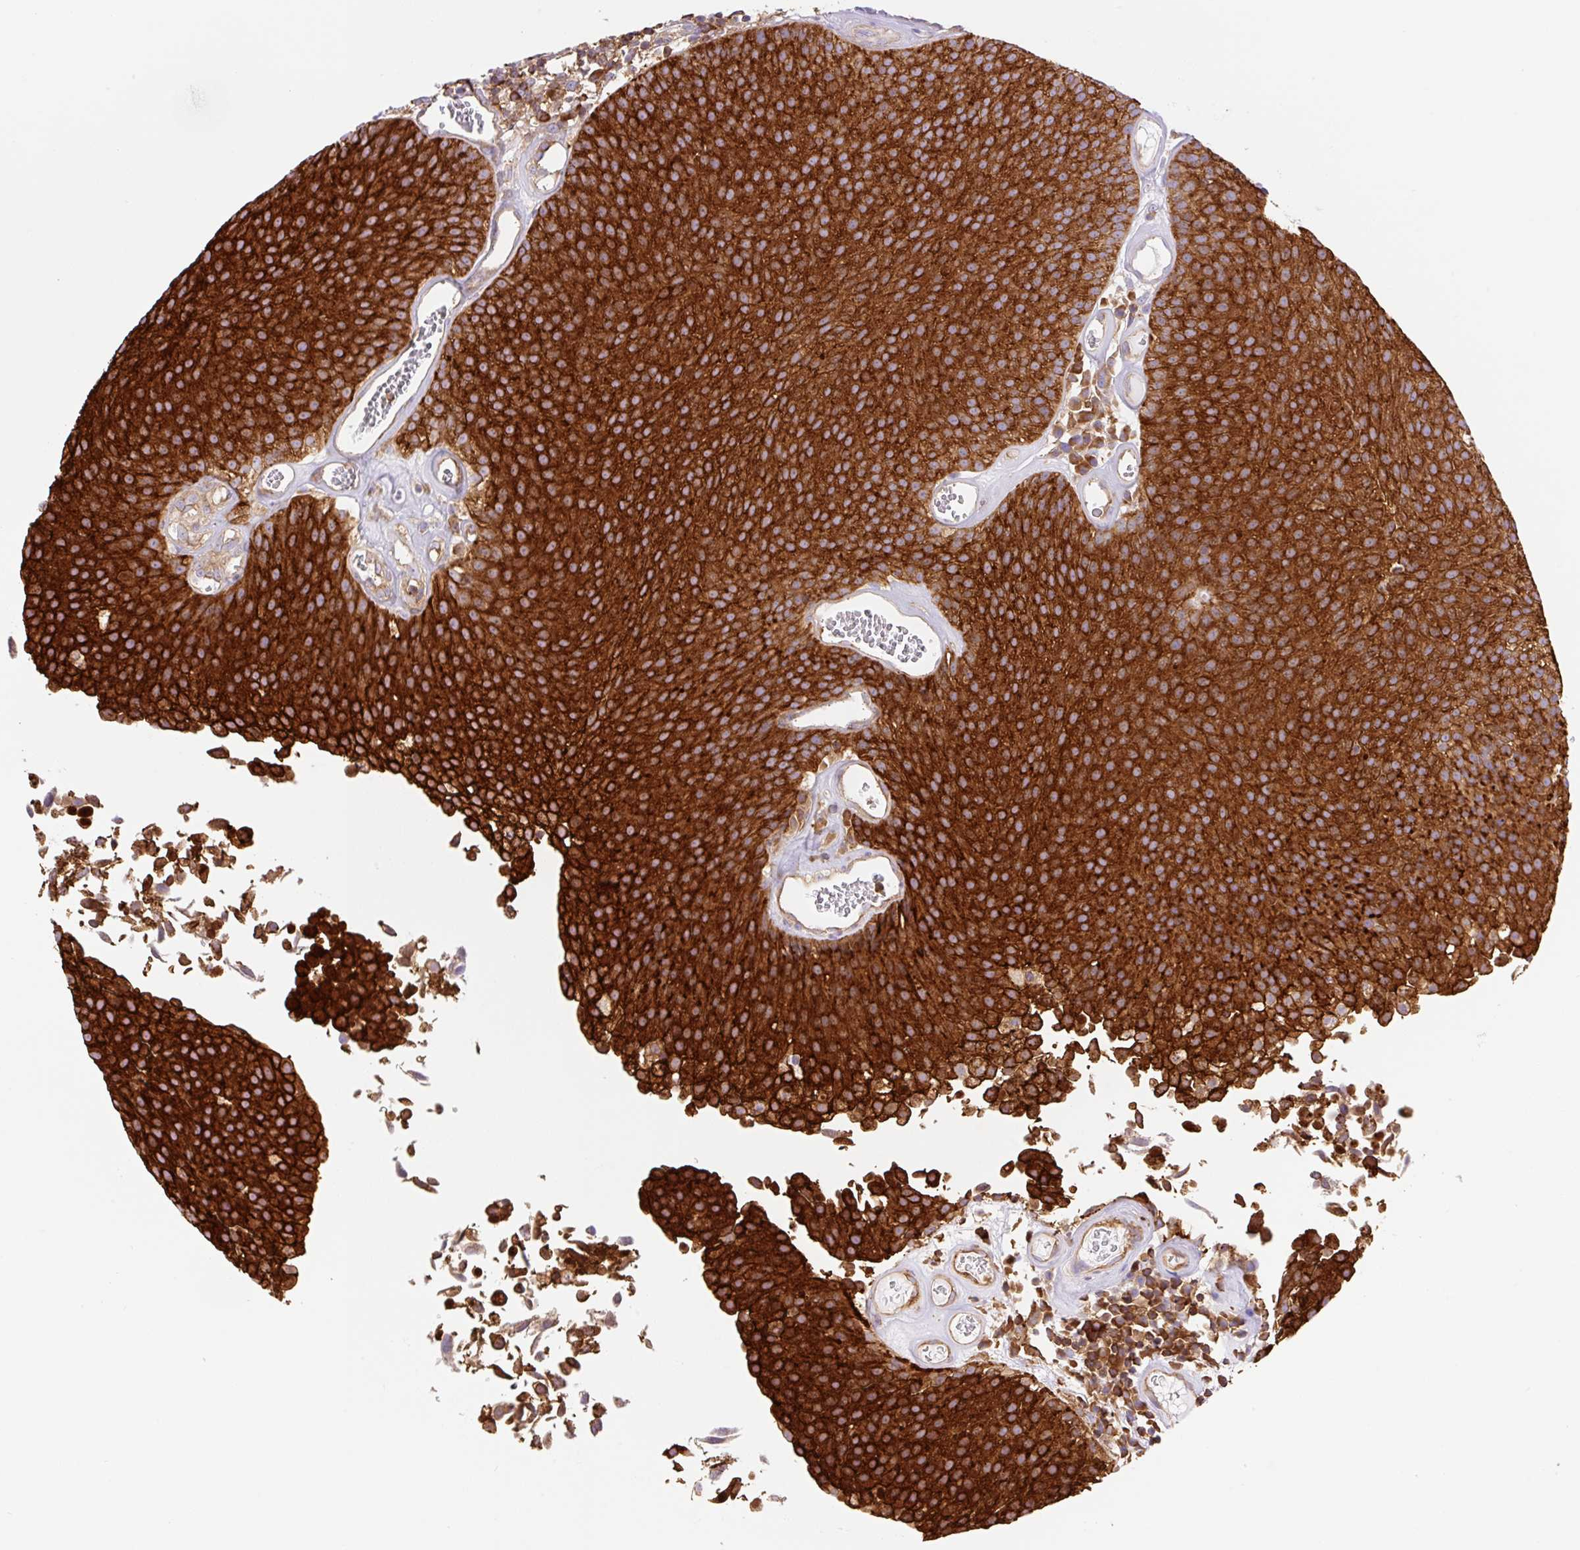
{"staining": {"intensity": "strong", "quantity": ">75%", "location": "cytoplasmic/membranous"}, "tissue": "urothelial cancer", "cell_type": "Tumor cells", "image_type": "cancer", "snomed": [{"axis": "morphology", "description": "Urothelial carcinoma, Low grade"}, {"axis": "topography", "description": "Urinary bladder"}], "caption": "There is high levels of strong cytoplasmic/membranous staining in tumor cells of urothelial cancer, as demonstrated by immunohistochemical staining (brown color).", "gene": "DNM2", "patient": {"sex": "female", "age": 79}}